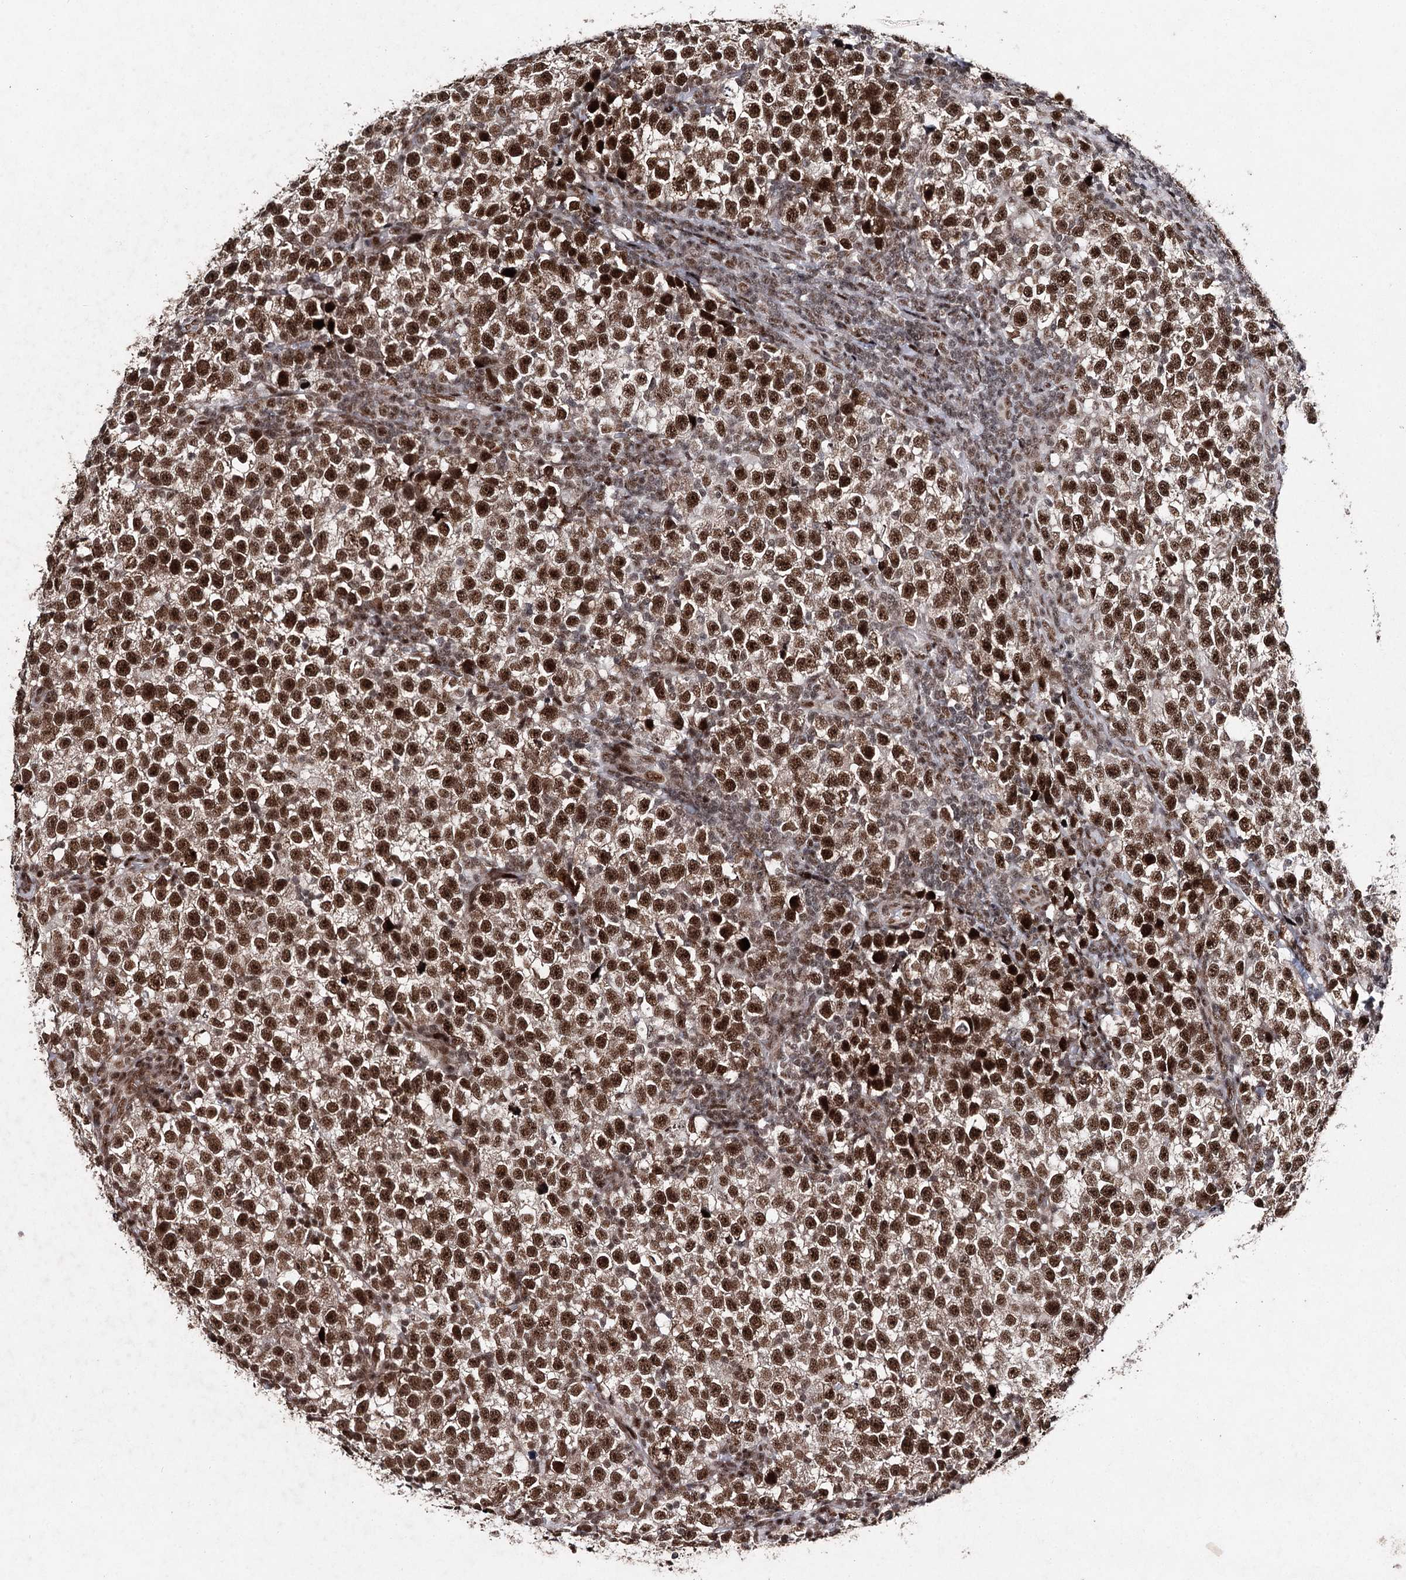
{"staining": {"intensity": "strong", "quantity": ">75%", "location": "nuclear"}, "tissue": "testis cancer", "cell_type": "Tumor cells", "image_type": "cancer", "snomed": [{"axis": "morphology", "description": "Normal tissue, NOS"}, {"axis": "morphology", "description": "Seminoma, NOS"}, {"axis": "topography", "description": "Testis"}], "caption": "Brown immunohistochemical staining in seminoma (testis) exhibits strong nuclear expression in about >75% of tumor cells.", "gene": "PDCD4", "patient": {"sex": "male", "age": 43}}